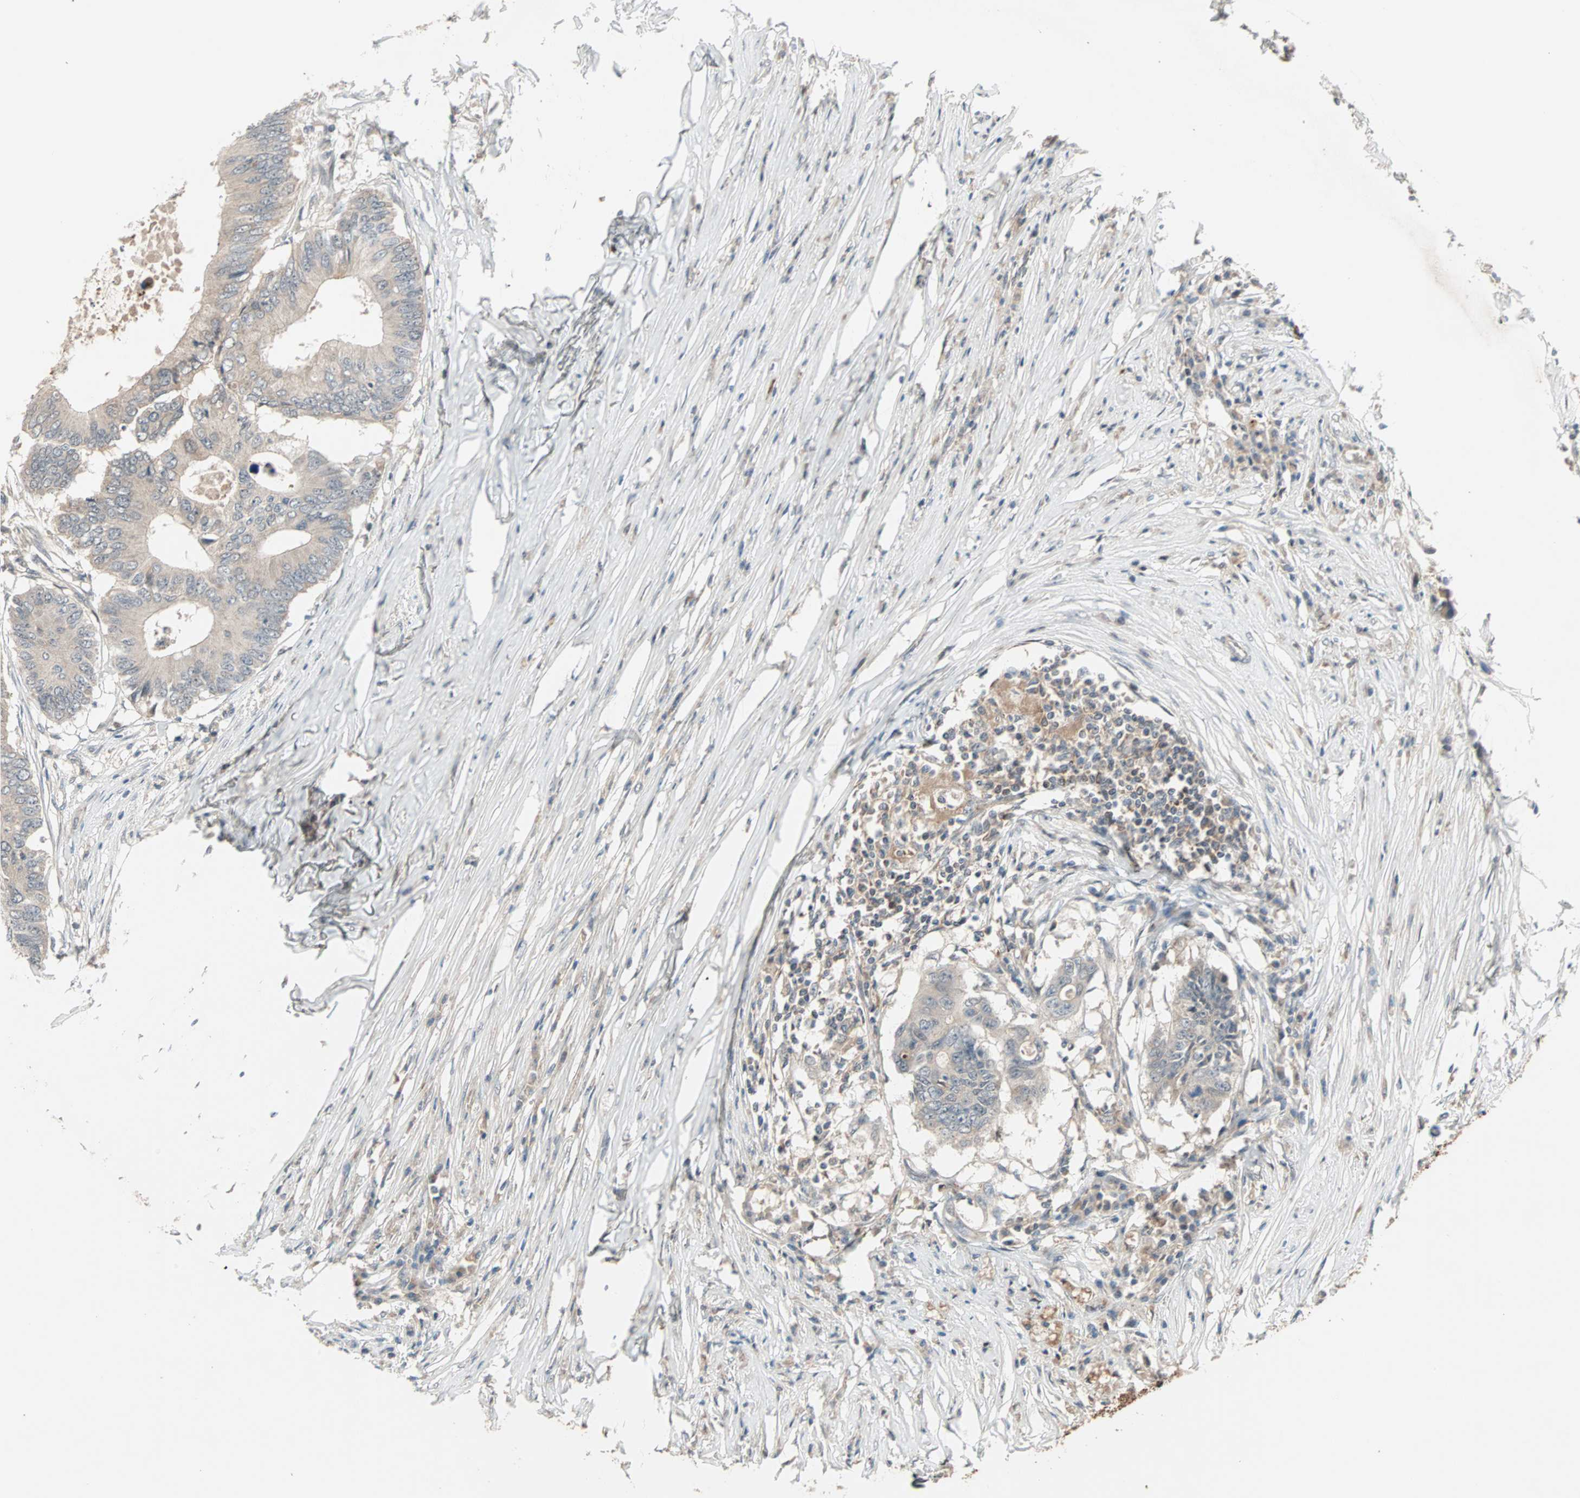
{"staining": {"intensity": "weak", "quantity": "25%-75%", "location": "cytoplasmic/membranous"}, "tissue": "colorectal cancer", "cell_type": "Tumor cells", "image_type": "cancer", "snomed": [{"axis": "morphology", "description": "Adenocarcinoma, NOS"}, {"axis": "topography", "description": "Colon"}], "caption": "High-magnification brightfield microscopy of colorectal cancer (adenocarcinoma) stained with DAB (3,3'-diaminobenzidine) (brown) and counterstained with hematoxylin (blue). tumor cells exhibit weak cytoplasmic/membranous staining is present in about25%-75% of cells.", "gene": "PROS1", "patient": {"sex": "male", "age": 71}}